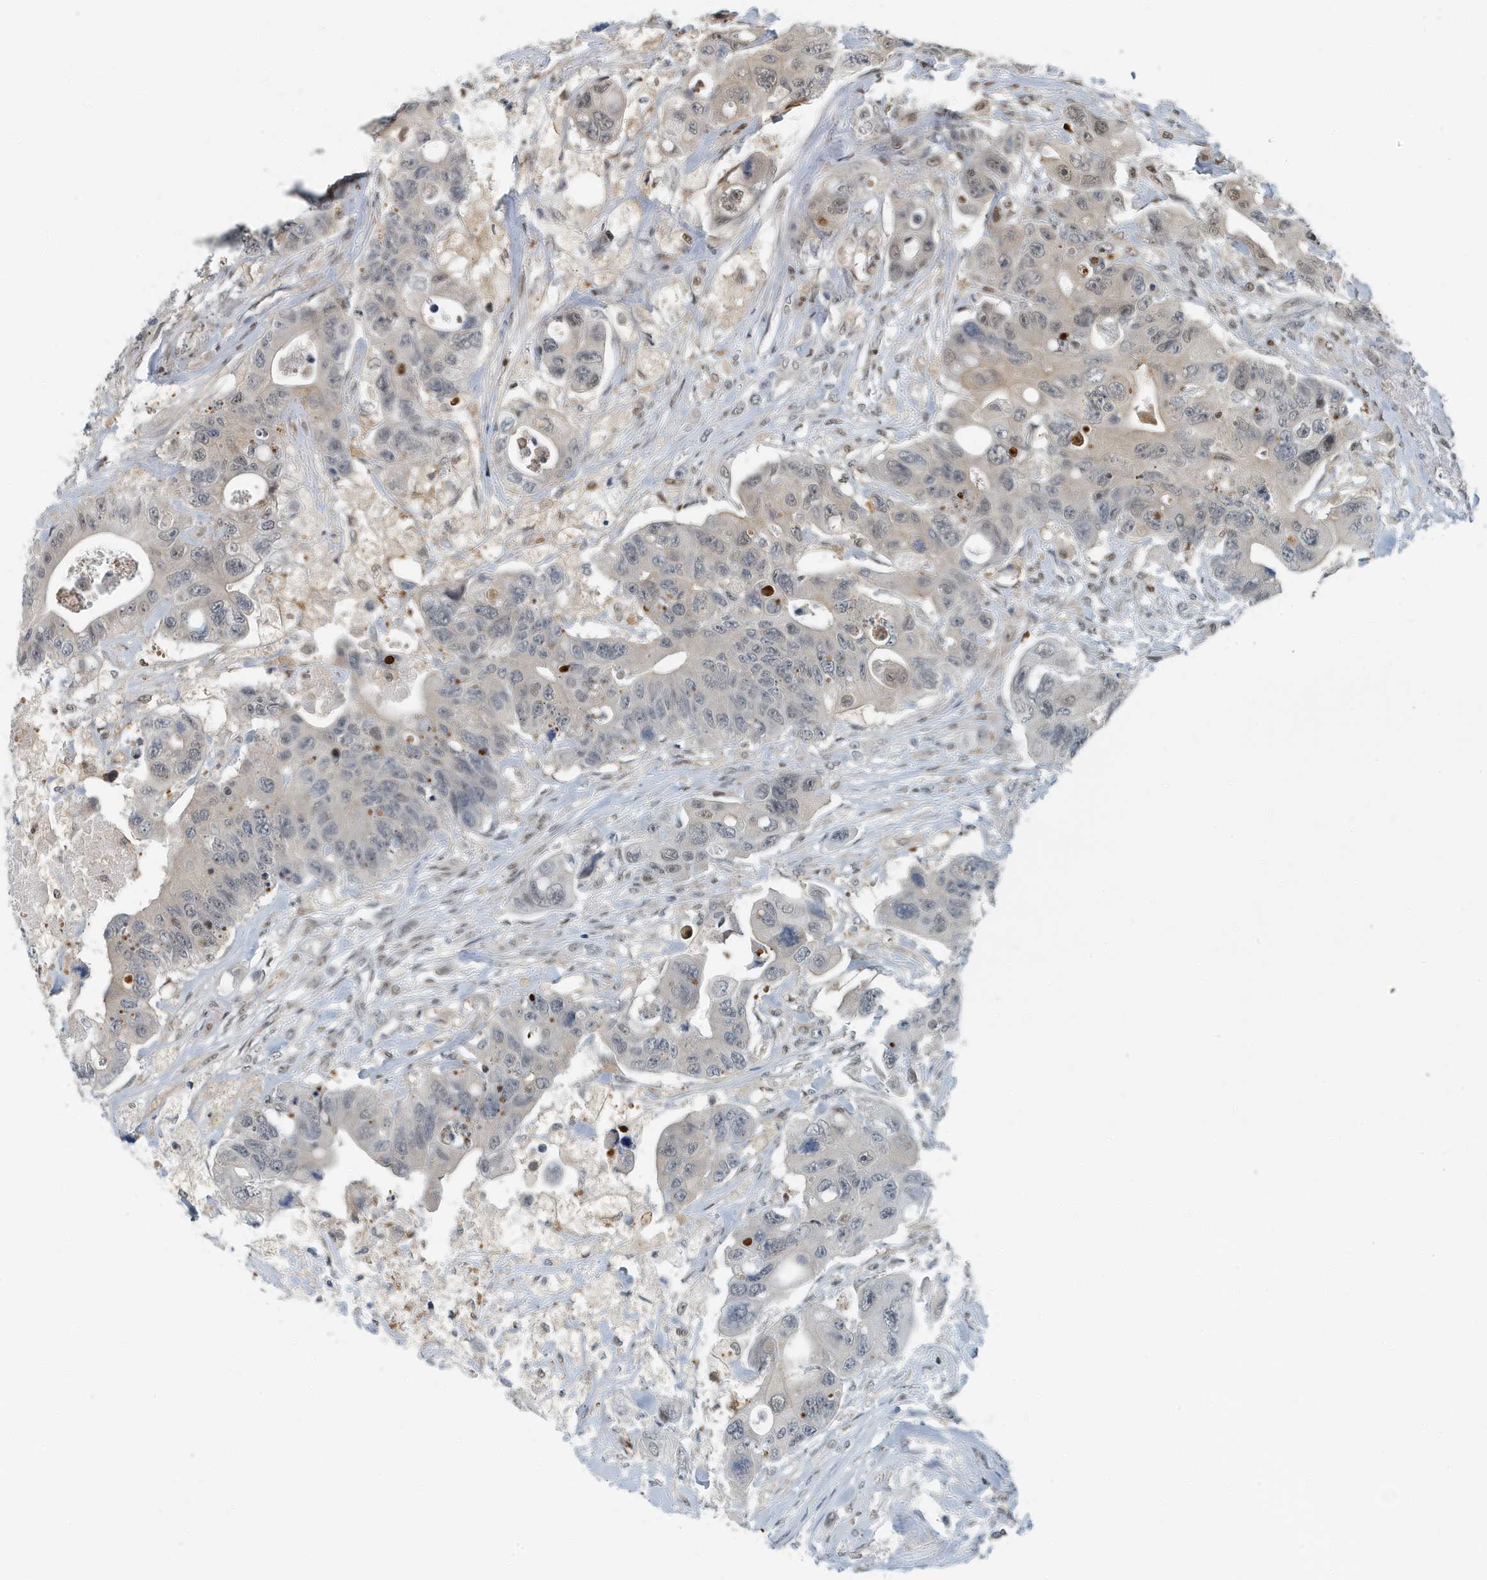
{"staining": {"intensity": "weak", "quantity": "25%-75%", "location": "nuclear"}, "tissue": "colorectal cancer", "cell_type": "Tumor cells", "image_type": "cancer", "snomed": [{"axis": "morphology", "description": "Adenocarcinoma, NOS"}, {"axis": "topography", "description": "Colon"}], "caption": "Adenocarcinoma (colorectal) stained for a protein displays weak nuclear positivity in tumor cells. (DAB (3,3'-diaminobenzidine) IHC, brown staining for protein, blue staining for nuclei).", "gene": "KIF15", "patient": {"sex": "female", "age": 46}}